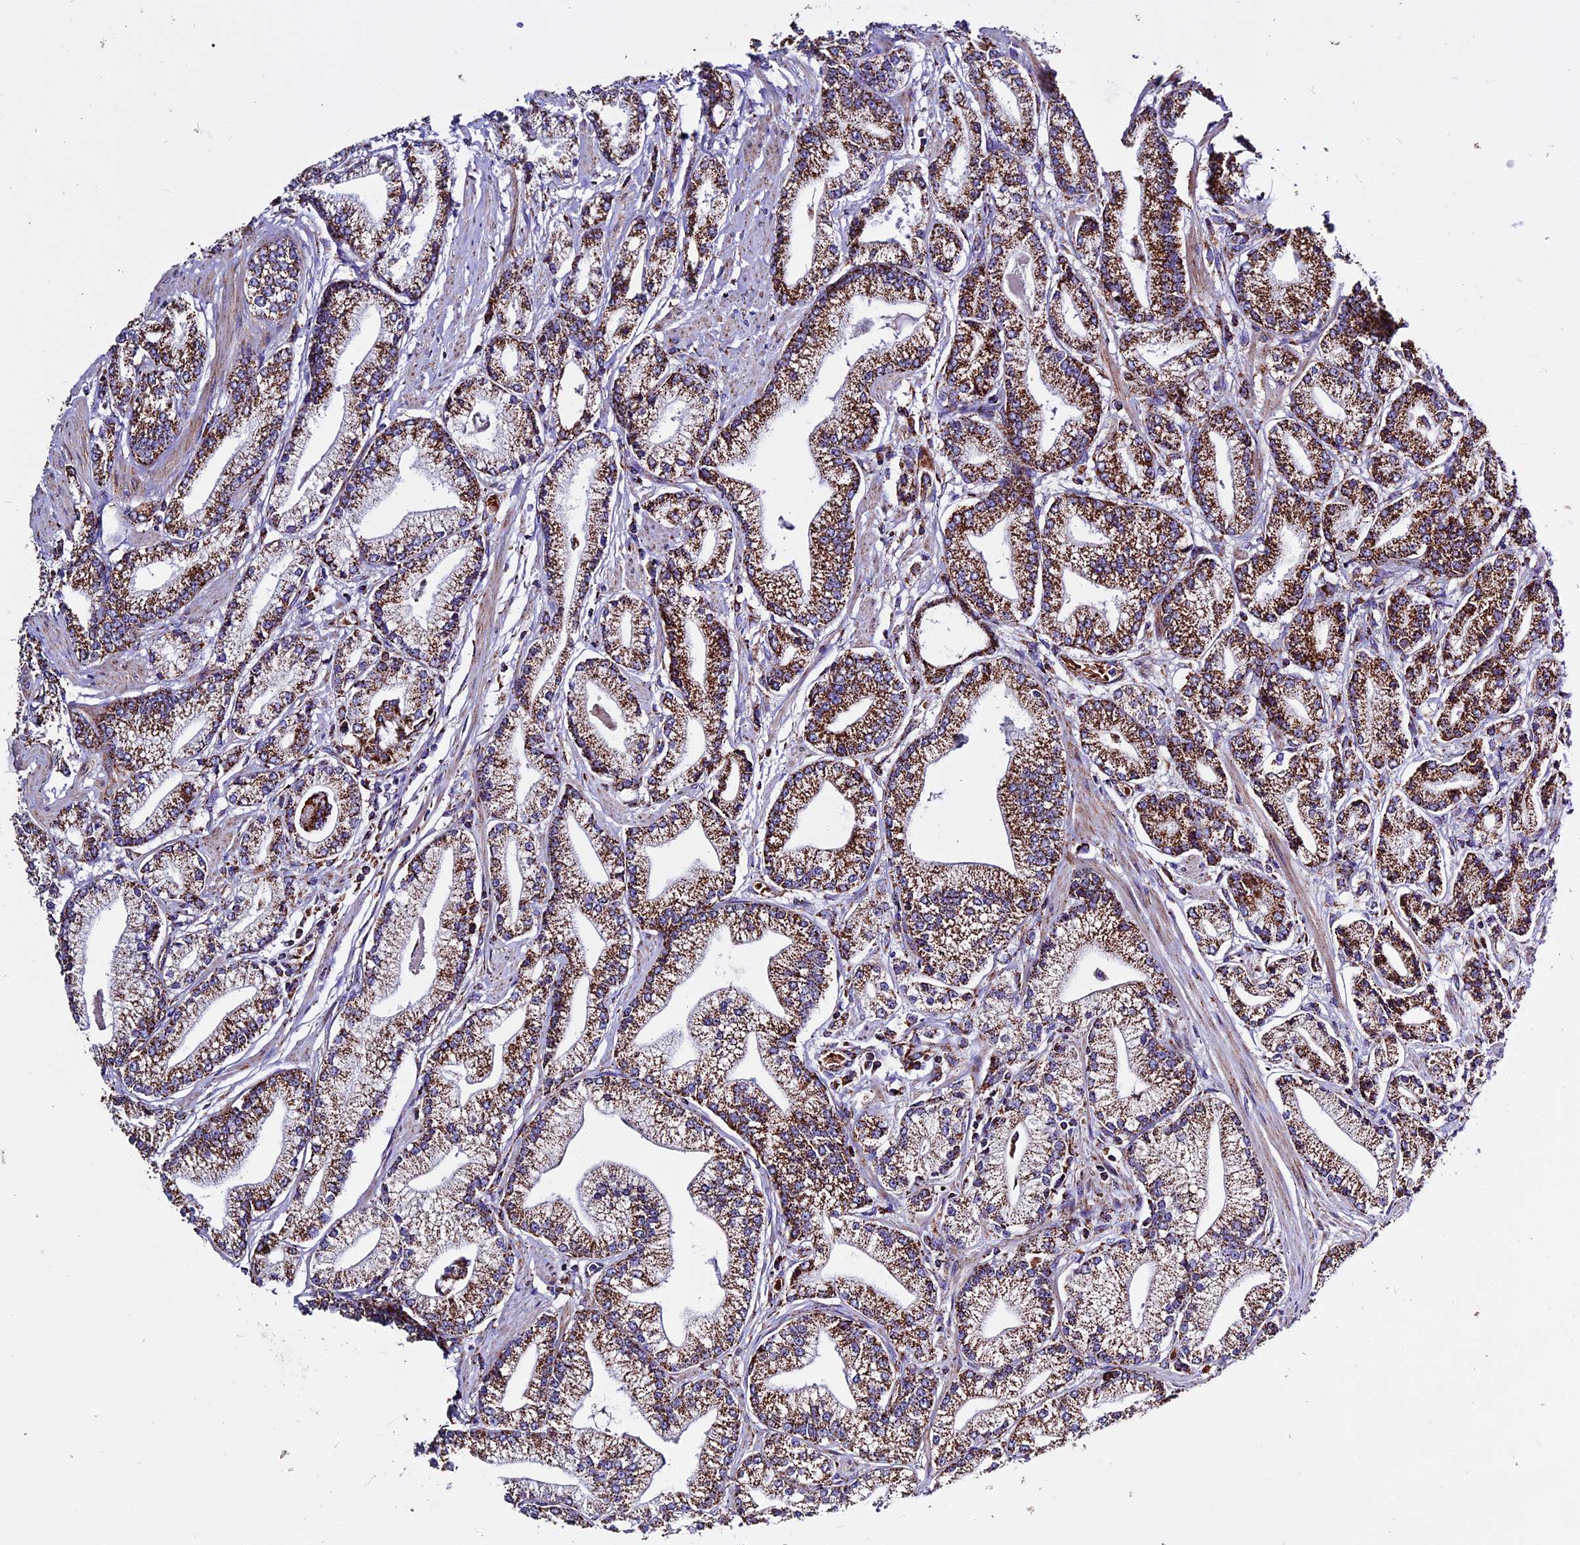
{"staining": {"intensity": "strong", "quantity": ">75%", "location": "cytoplasmic/membranous"}, "tissue": "prostate cancer", "cell_type": "Tumor cells", "image_type": "cancer", "snomed": [{"axis": "morphology", "description": "Adenocarcinoma, High grade"}, {"axis": "topography", "description": "Prostate"}], "caption": "A micrograph showing strong cytoplasmic/membranous staining in about >75% of tumor cells in prostate adenocarcinoma (high-grade), as visualized by brown immunohistochemical staining.", "gene": "CX3CL1", "patient": {"sex": "male", "age": 67}}